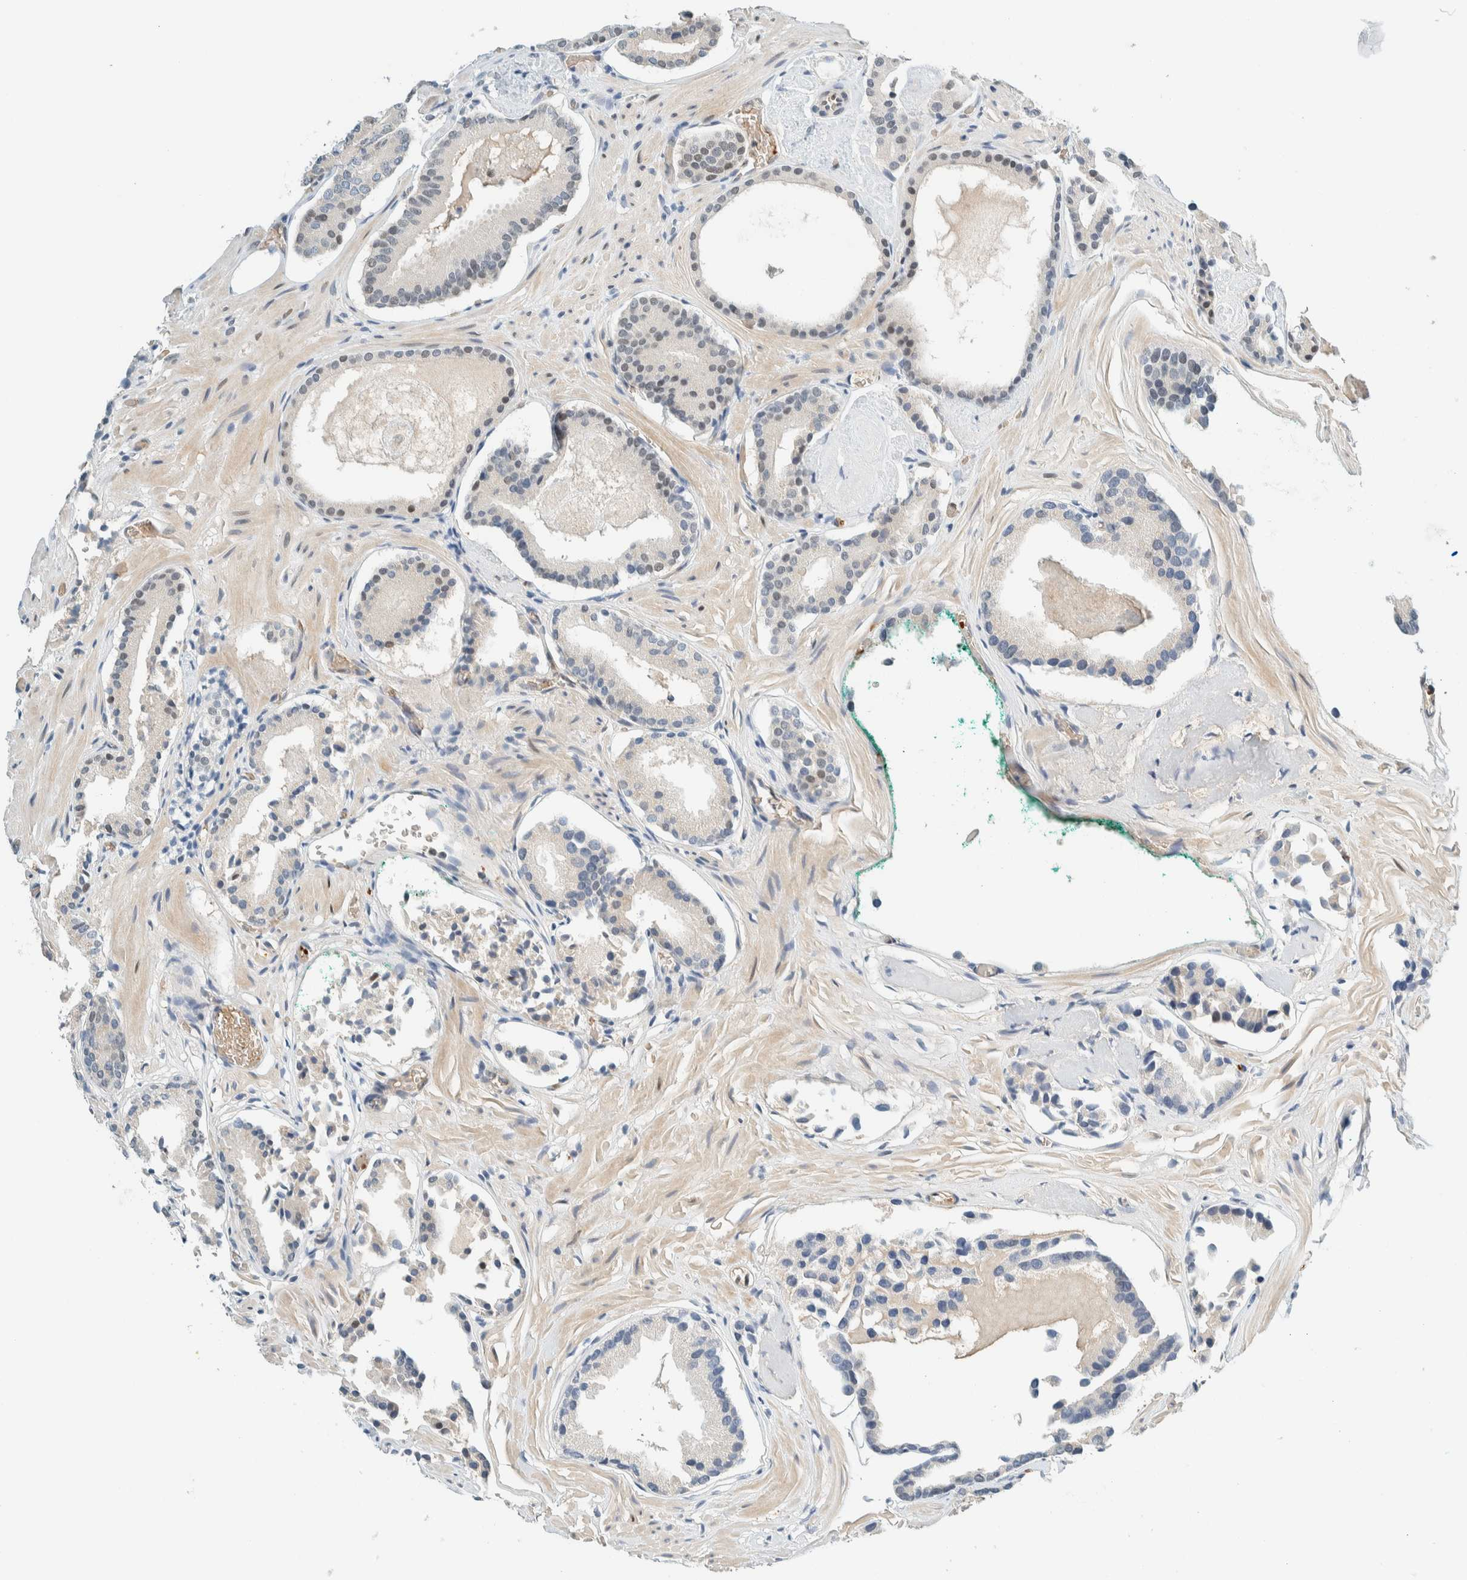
{"staining": {"intensity": "negative", "quantity": "none", "location": "none"}, "tissue": "prostate cancer", "cell_type": "Tumor cells", "image_type": "cancer", "snomed": [{"axis": "morphology", "description": "Adenocarcinoma, Low grade"}, {"axis": "topography", "description": "Prostate"}], "caption": "High magnification brightfield microscopy of prostate cancer (low-grade adenocarcinoma) stained with DAB (brown) and counterstained with hematoxylin (blue): tumor cells show no significant expression.", "gene": "TSTD2", "patient": {"sex": "male", "age": 51}}